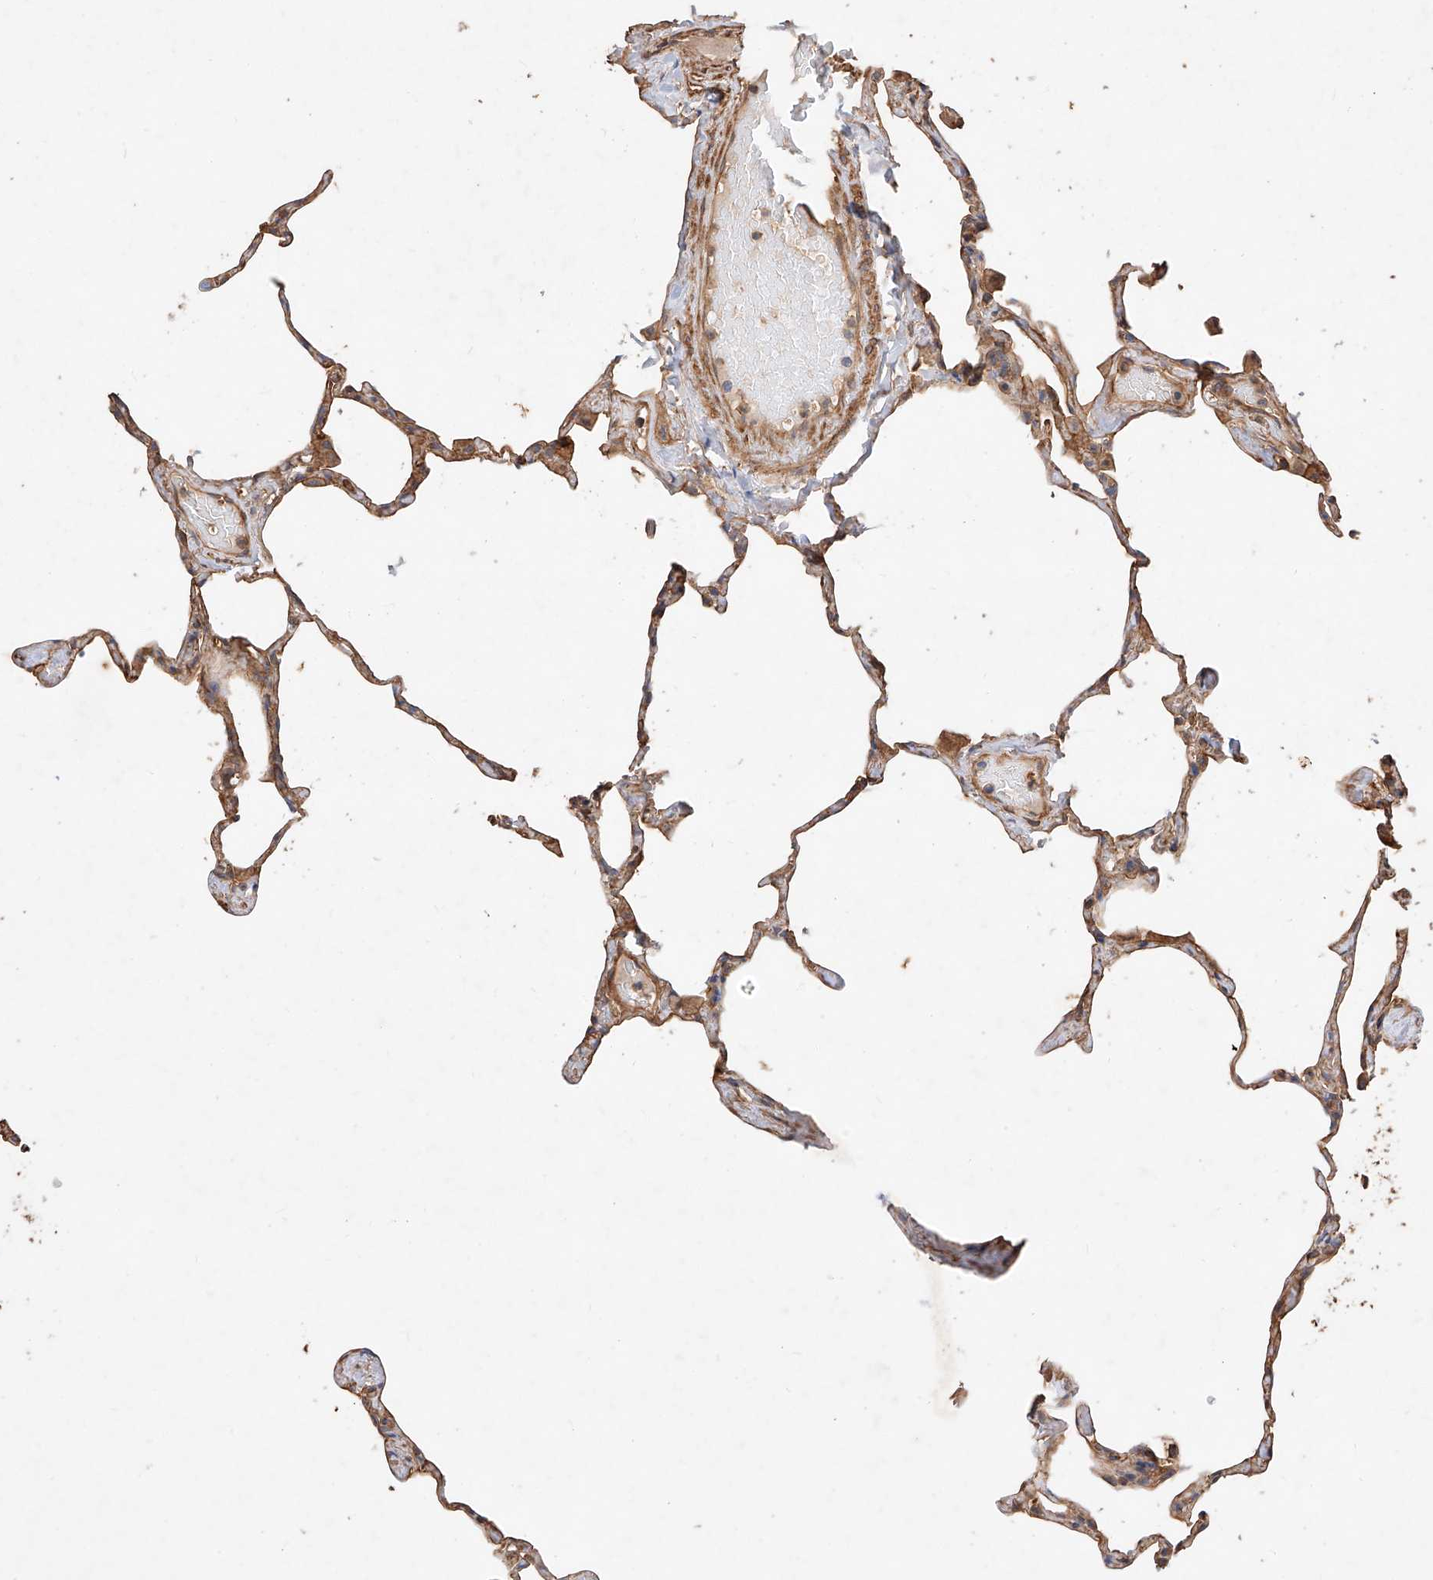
{"staining": {"intensity": "moderate", "quantity": ">75%", "location": "cytoplasmic/membranous"}, "tissue": "lung", "cell_type": "Alveolar cells", "image_type": "normal", "snomed": [{"axis": "morphology", "description": "Normal tissue, NOS"}, {"axis": "topography", "description": "Lung"}], "caption": "Immunohistochemical staining of normal lung exhibits medium levels of moderate cytoplasmic/membranous staining in approximately >75% of alveolar cells. Using DAB (3,3'-diaminobenzidine) (brown) and hematoxylin (blue) stains, captured at high magnification using brightfield microscopy.", "gene": "GHDC", "patient": {"sex": "male", "age": 65}}